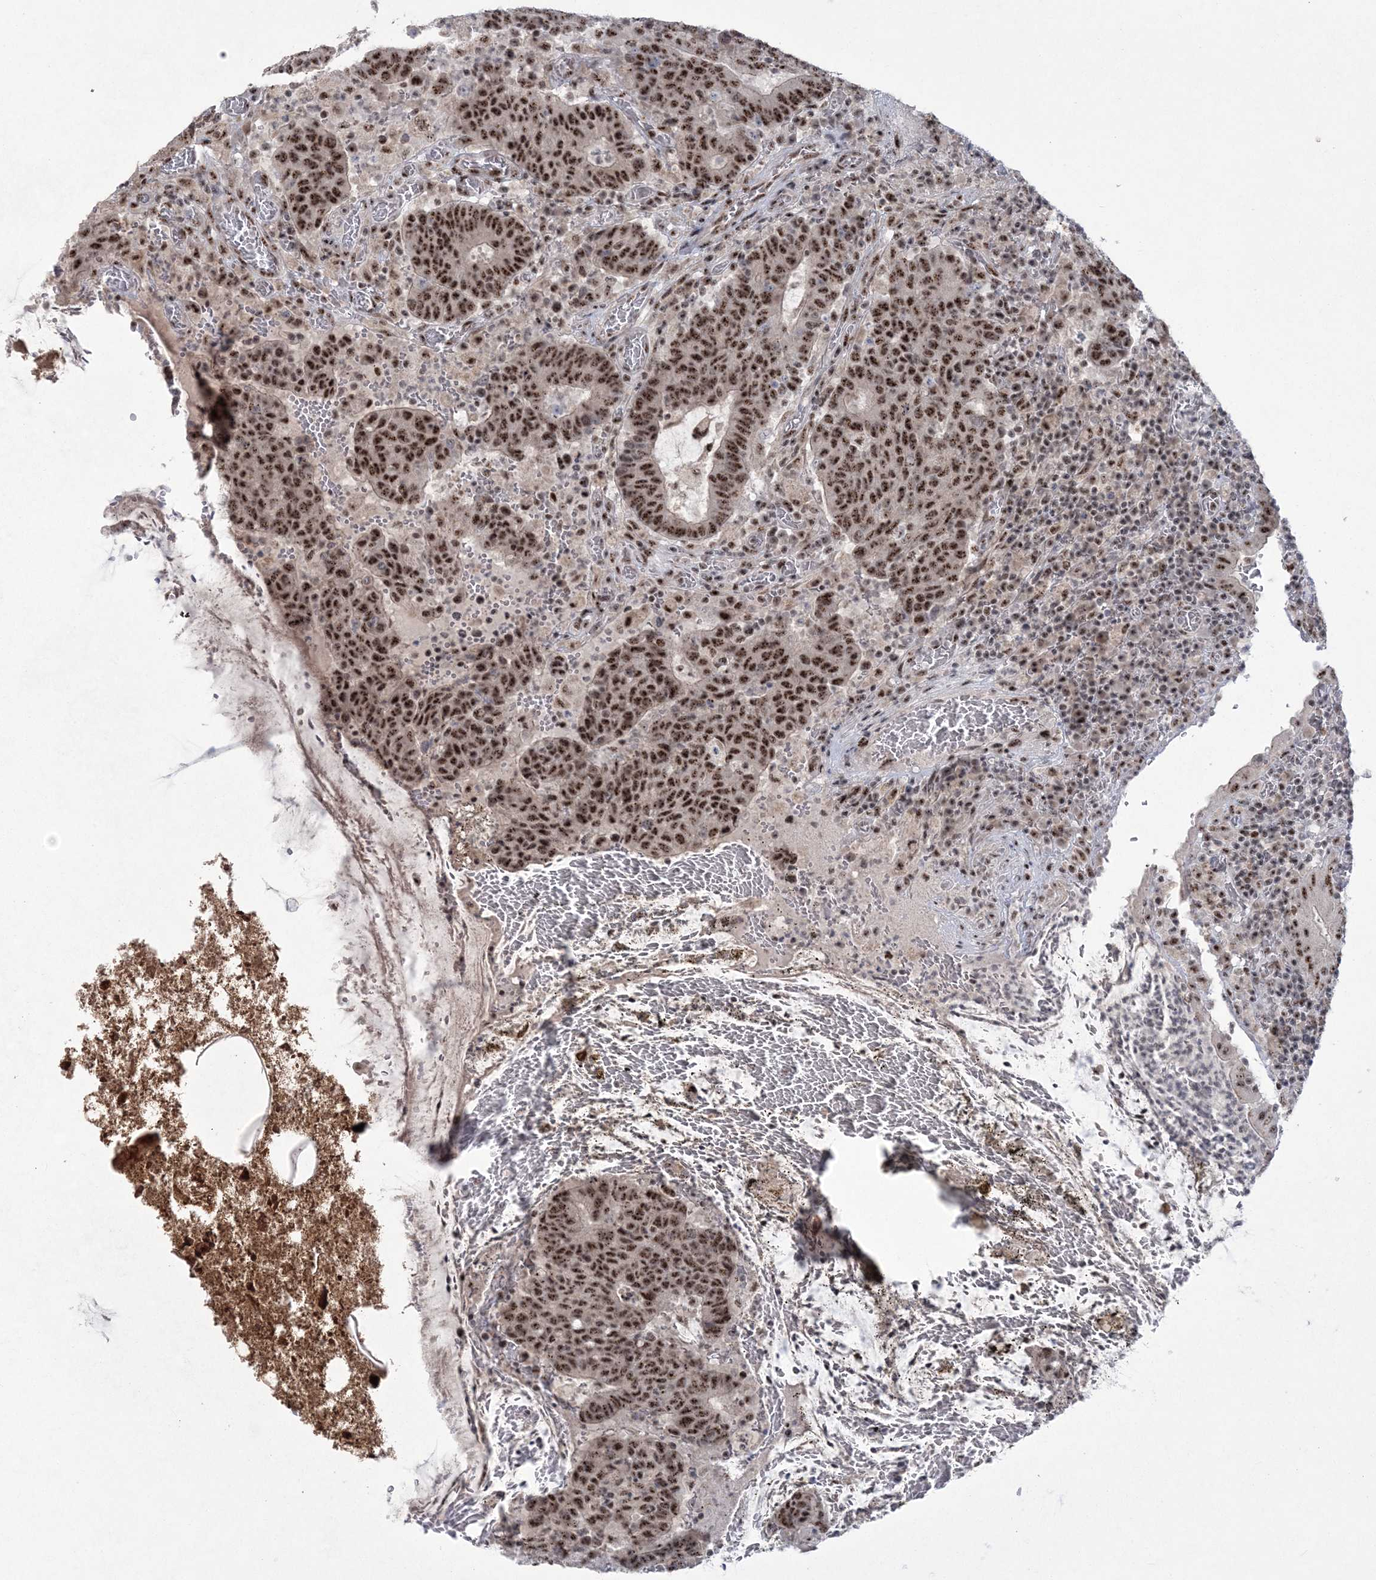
{"staining": {"intensity": "strong", "quantity": ">75%", "location": "nuclear"}, "tissue": "colorectal cancer", "cell_type": "Tumor cells", "image_type": "cancer", "snomed": [{"axis": "morphology", "description": "Adenocarcinoma, NOS"}, {"axis": "topography", "description": "Colon"}], "caption": "High-power microscopy captured an immunohistochemistry (IHC) image of colorectal cancer (adenocarcinoma), revealing strong nuclear staining in approximately >75% of tumor cells.", "gene": "KDM6B", "patient": {"sex": "female", "age": 75}}